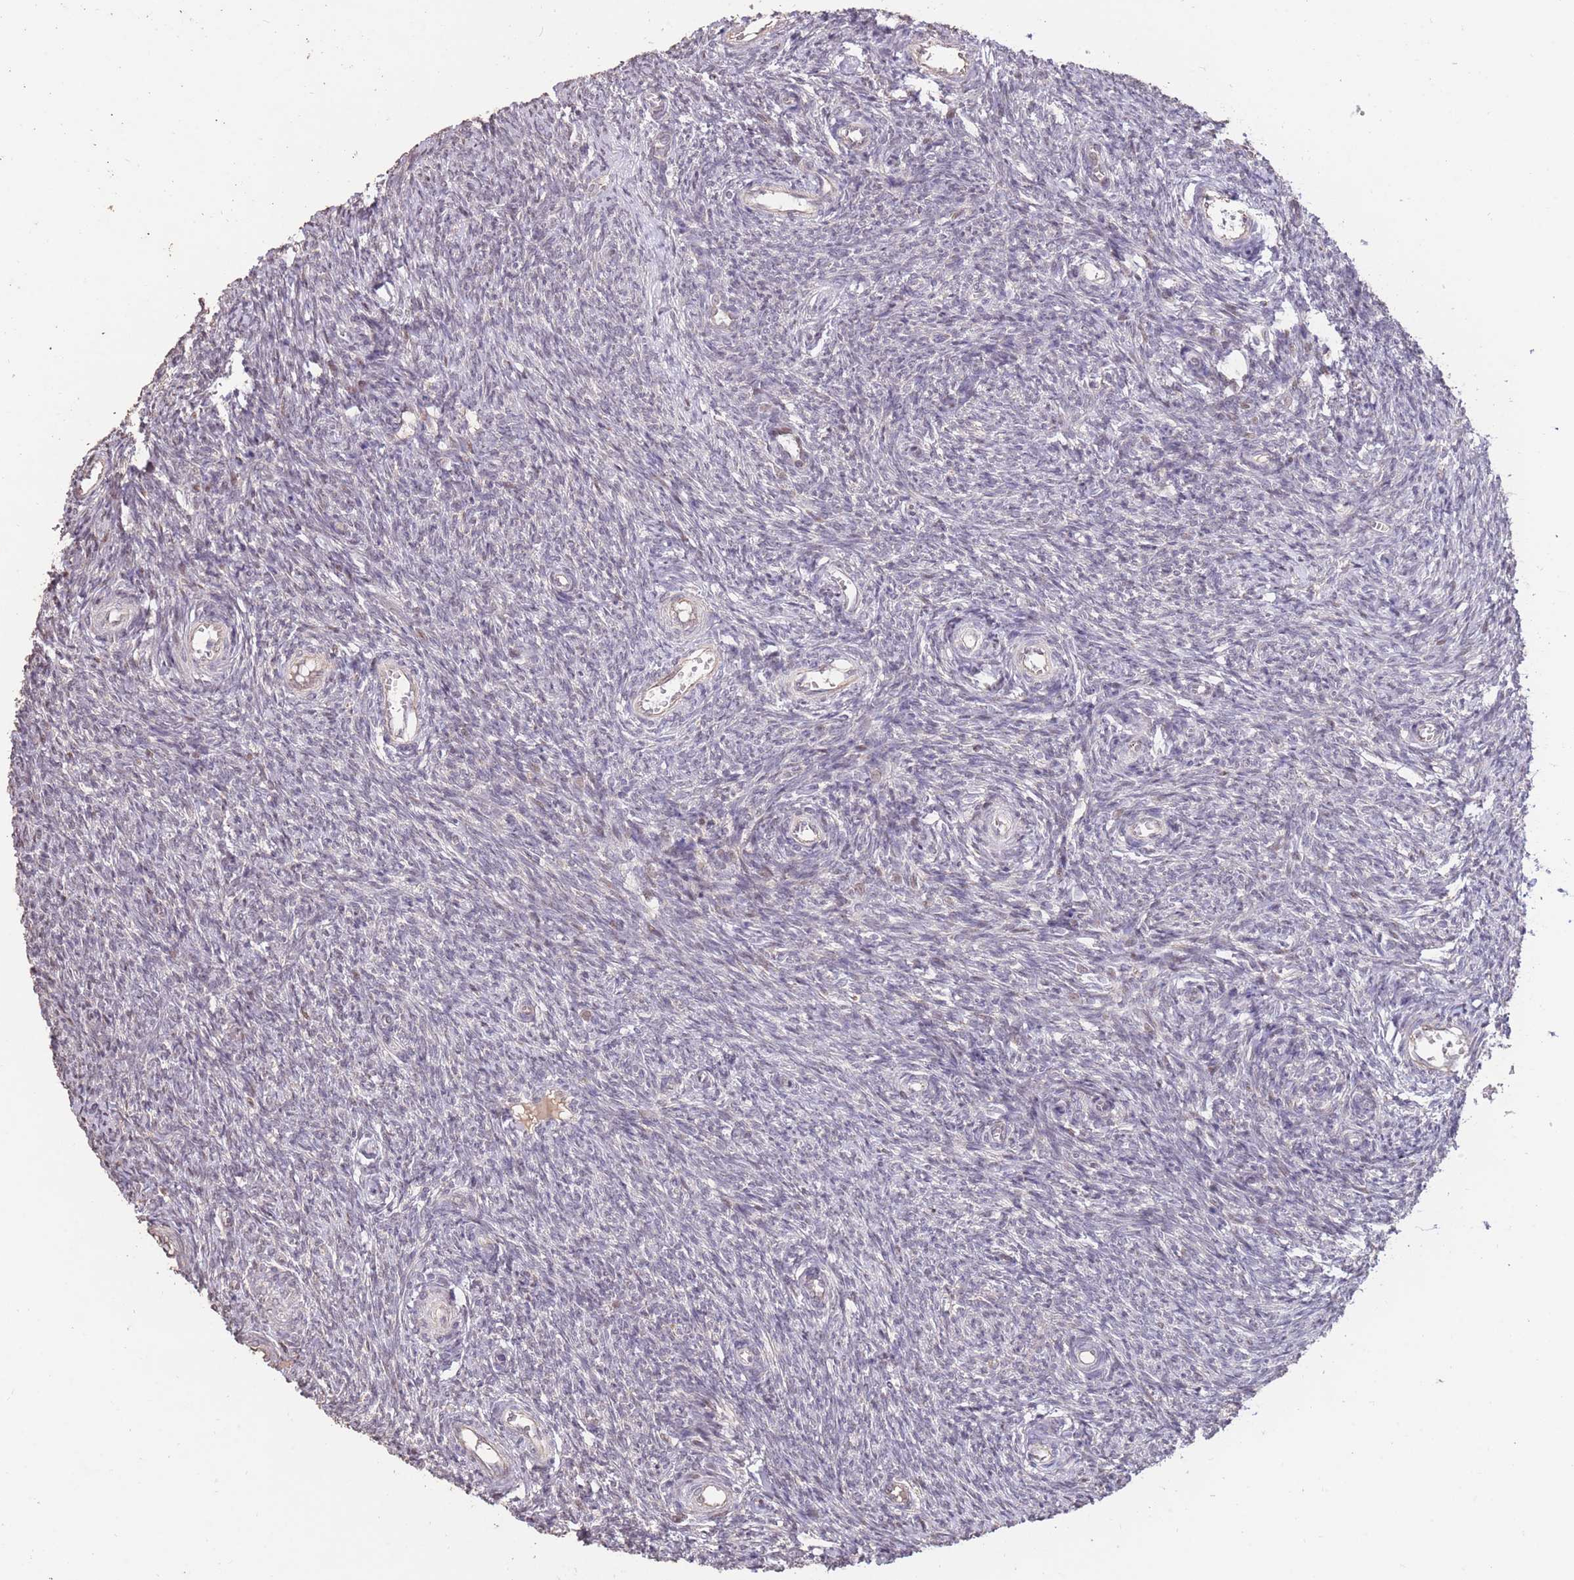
{"staining": {"intensity": "negative", "quantity": "none", "location": "none"}, "tissue": "ovary", "cell_type": "Ovarian stroma cells", "image_type": "normal", "snomed": [{"axis": "morphology", "description": "Normal tissue, NOS"}, {"axis": "topography", "description": "Ovary"}], "caption": "Immunohistochemistry (IHC) histopathology image of normal human ovary stained for a protein (brown), which exhibits no expression in ovarian stroma cells.", "gene": "RGS14", "patient": {"sex": "female", "age": 44}}